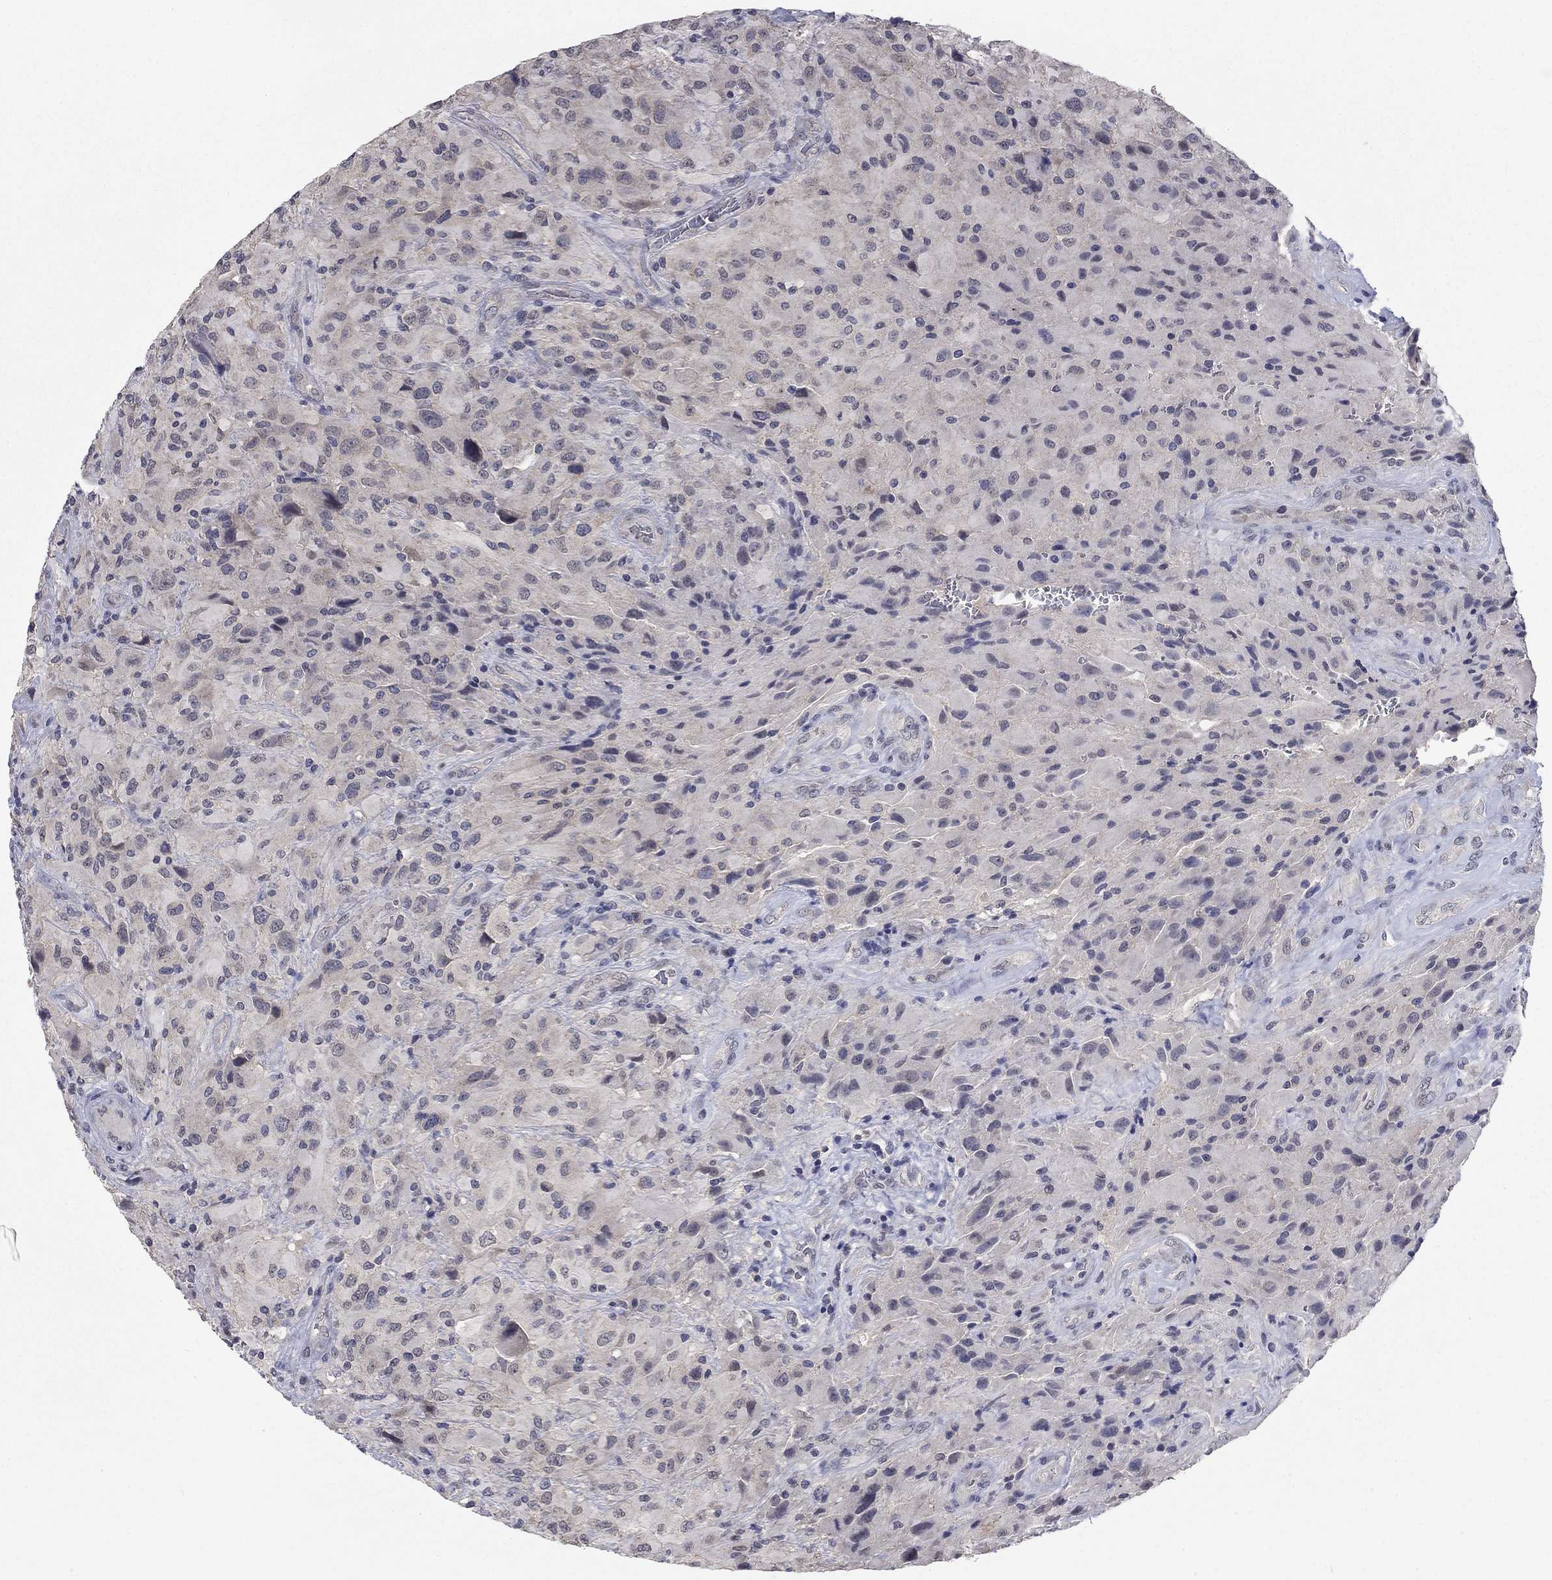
{"staining": {"intensity": "negative", "quantity": "none", "location": "none"}, "tissue": "glioma", "cell_type": "Tumor cells", "image_type": "cancer", "snomed": [{"axis": "morphology", "description": "Glioma, malignant, High grade"}, {"axis": "topography", "description": "Cerebral cortex"}], "caption": "Immunohistochemistry of human glioma shows no positivity in tumor cells. (DAB immunohistochemistry (IHC) with hematoxylin counter stain).", "gene": "SPATA33", "patient": {"sex": "male", "age": 35}}